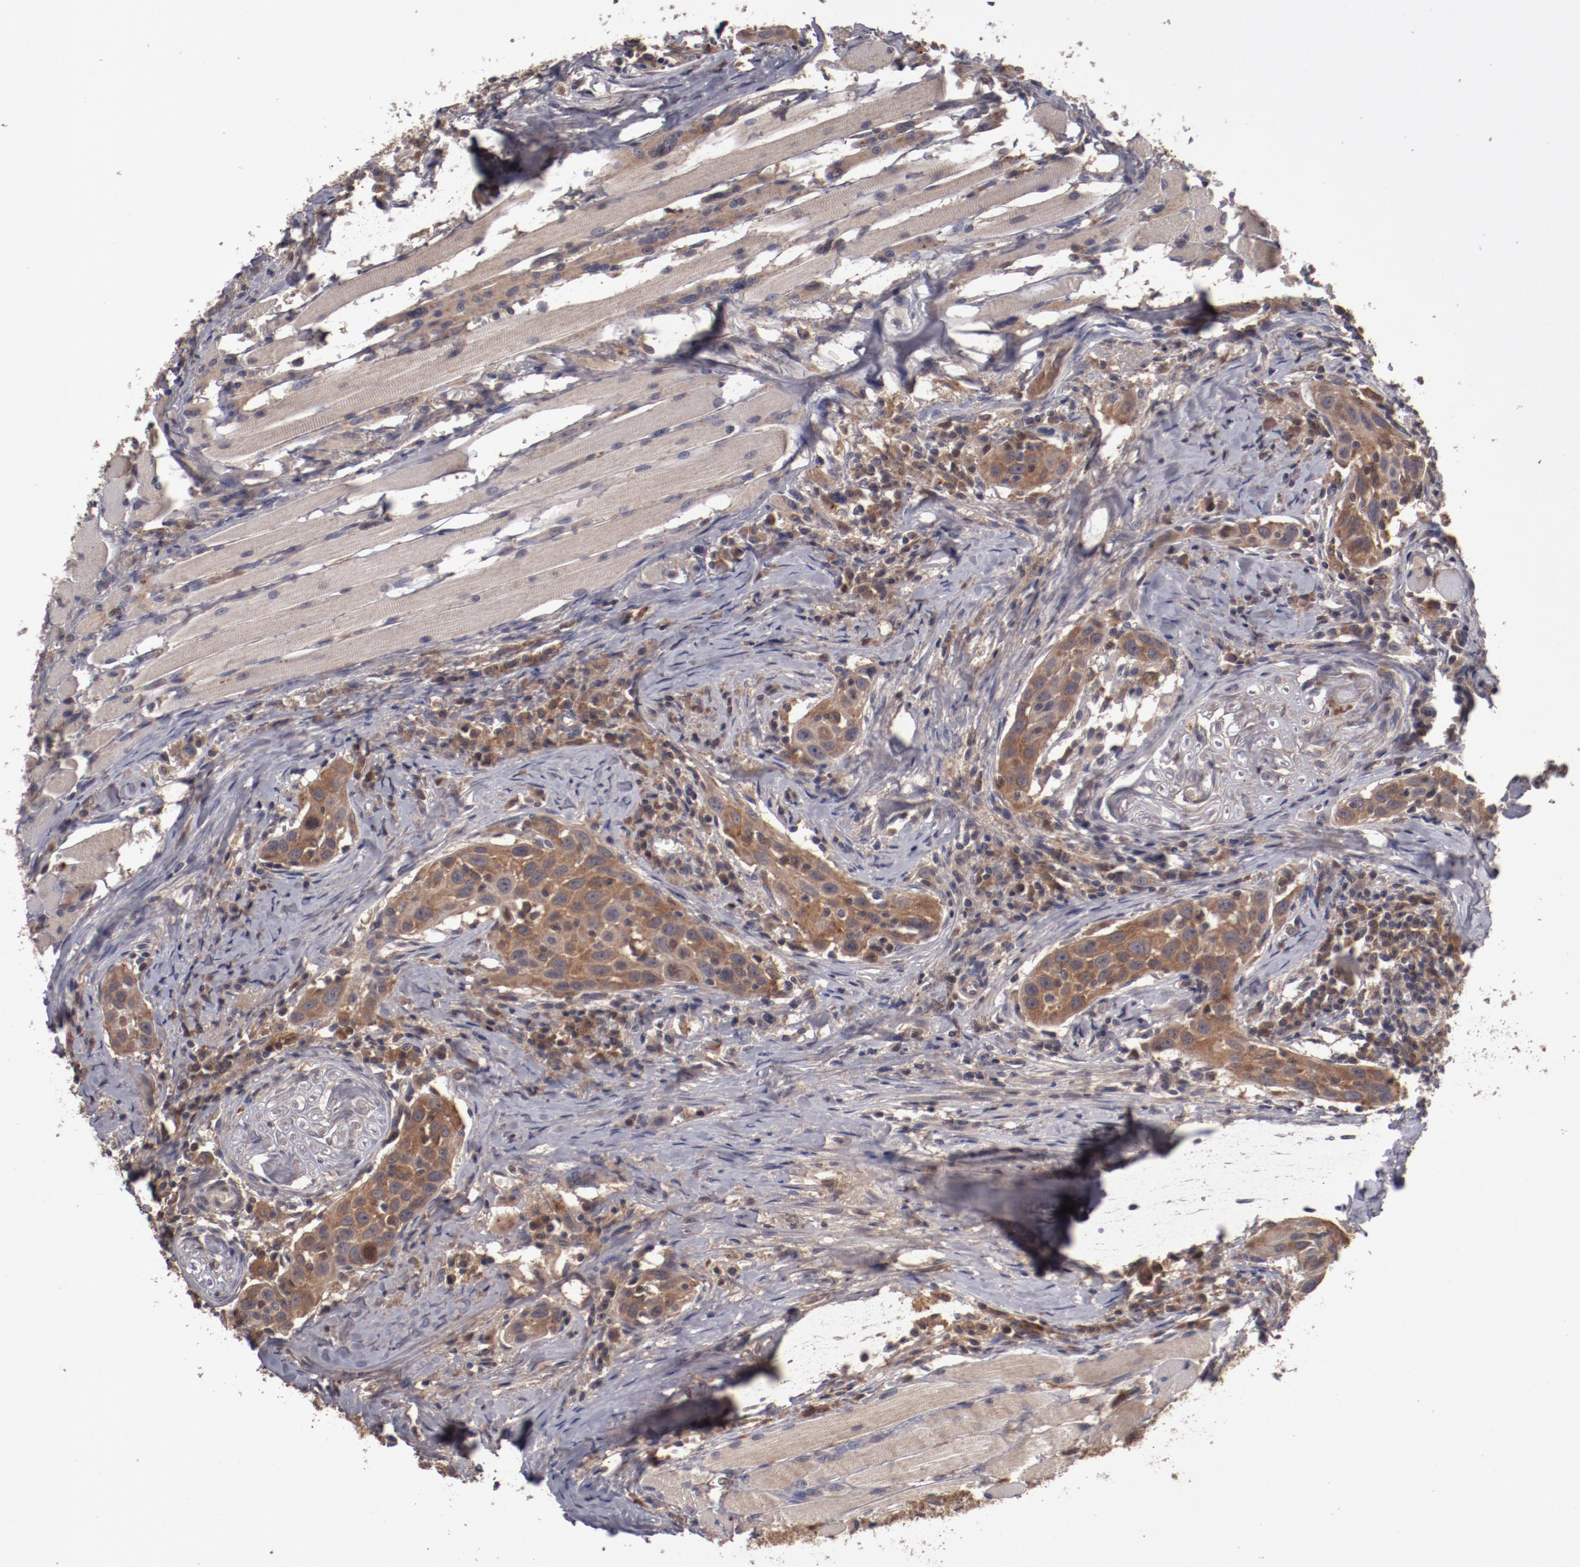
{"staining": {"intensity": "moderate", "quantity": ">75%", "location": "cytoplasmic/membranous"}, "tissue": "head and neck cancer", "cell_type": "Tumor cells", "image_type": "cancer", "snomed": [{"axis": "morphology", "description": "Squamous cell carcinoma, NOS"}, {"axis": "topography", "description": "Oral tissue"}, {"axis": "topography", "description": "Head-Neck"}], "caption": "Moderate cytoplasmic/membranous protein positivity is appreciated in about >75% of tumor cells in squamous cell carcinoma (head and neck).", "gene": "CP", "patient": {"sex": "female", "age": 50}}